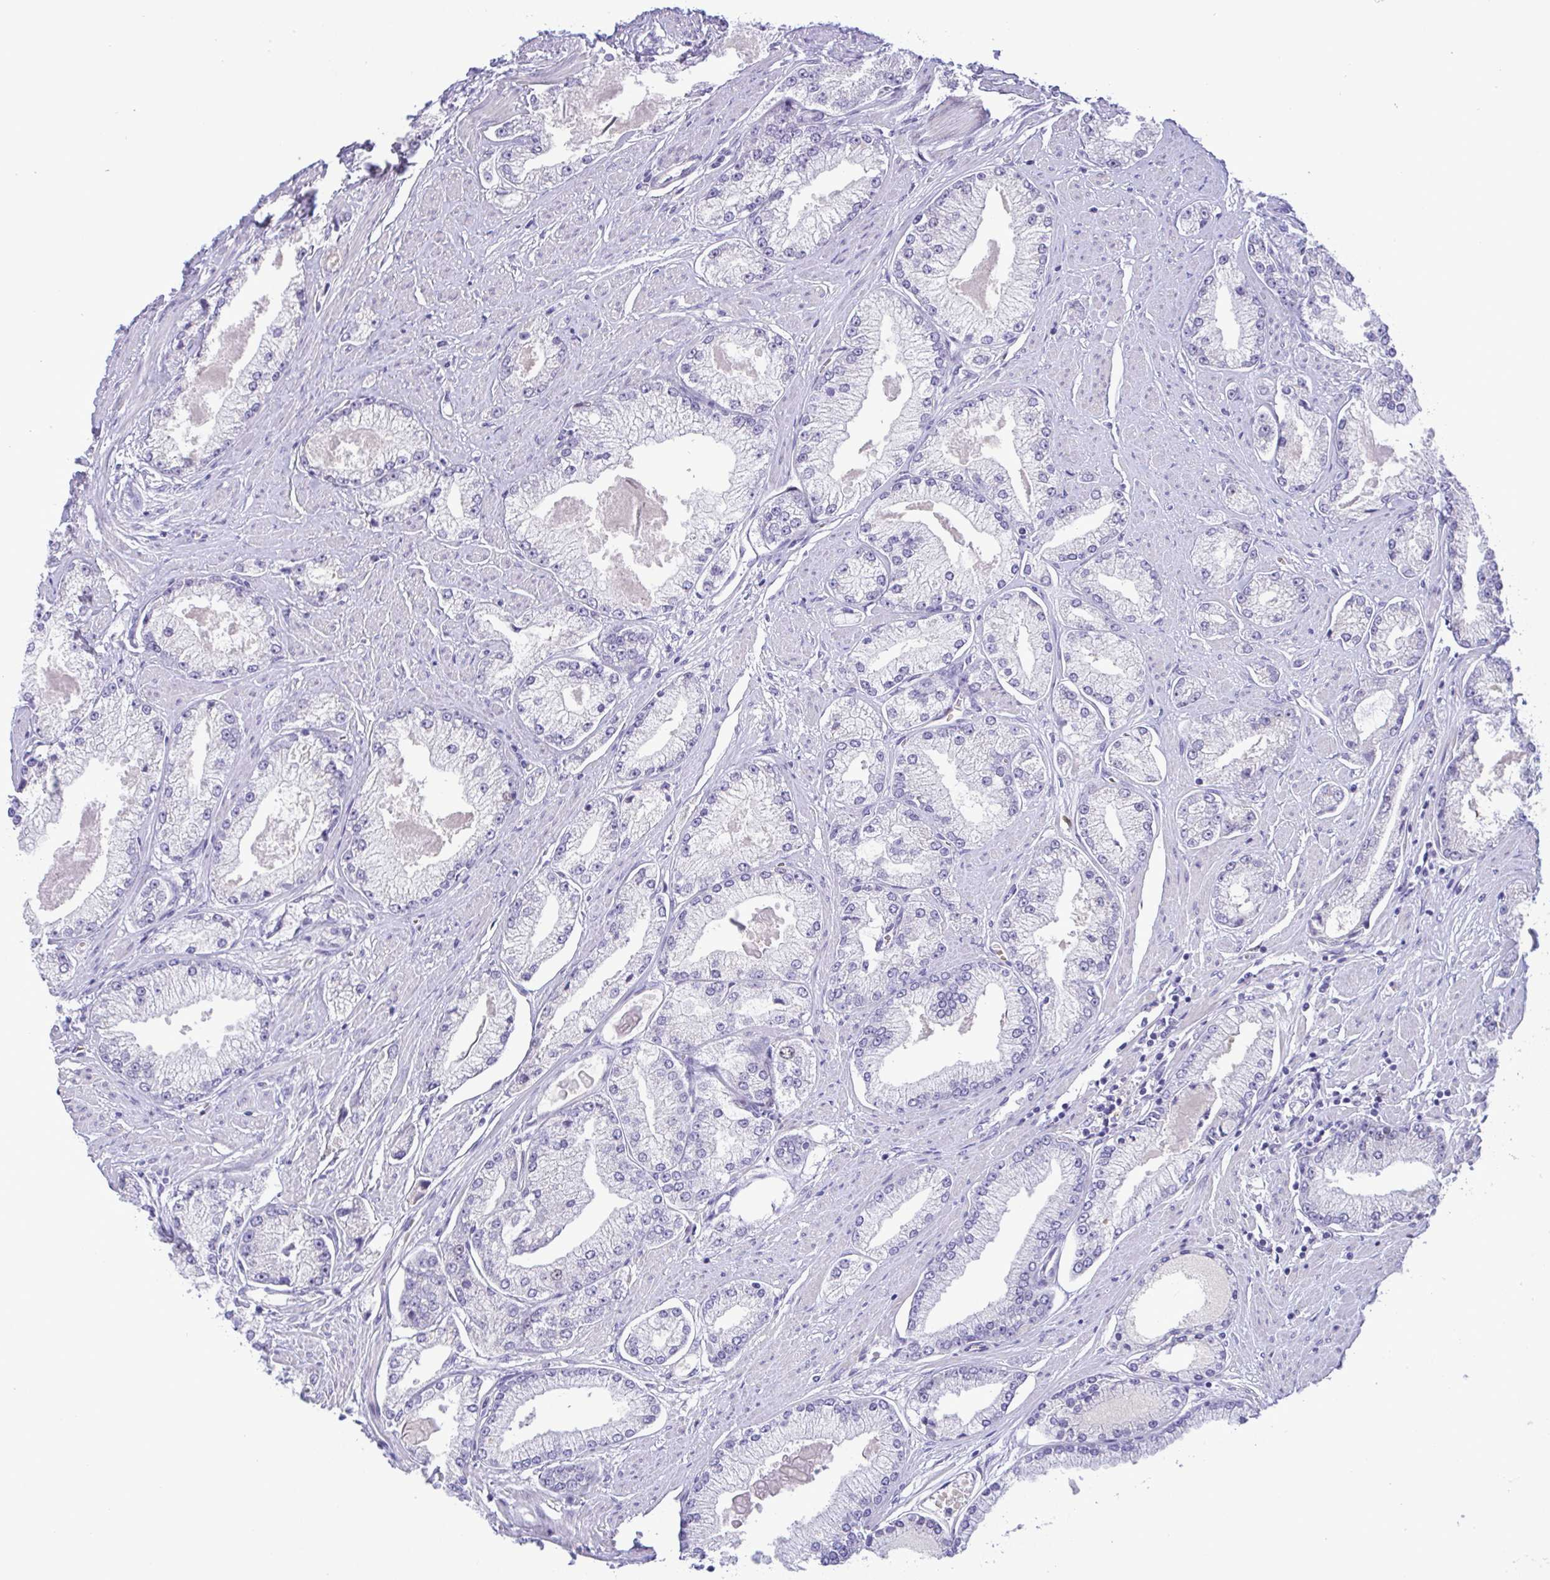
{"staining": {"intensity": "negative", "quantity": "none", "location": "none"}, "tissue": "prostate cancer", "cell_type": "Tumor cells", "image_type": "cancer", "snomed": [{"axis": "morphology", "description": "Adenocarcinoma, High grade"}, {"axis": "topography", "description": "Prostate"}], "caption": "This is a photomicrograph of immunohistochemistry staining of high-grade adenocarcinoma (prostate), which shows no staining in tumor cells.", "gene": "TIPIN", "patient": {"sex": "male", "age": 68}}